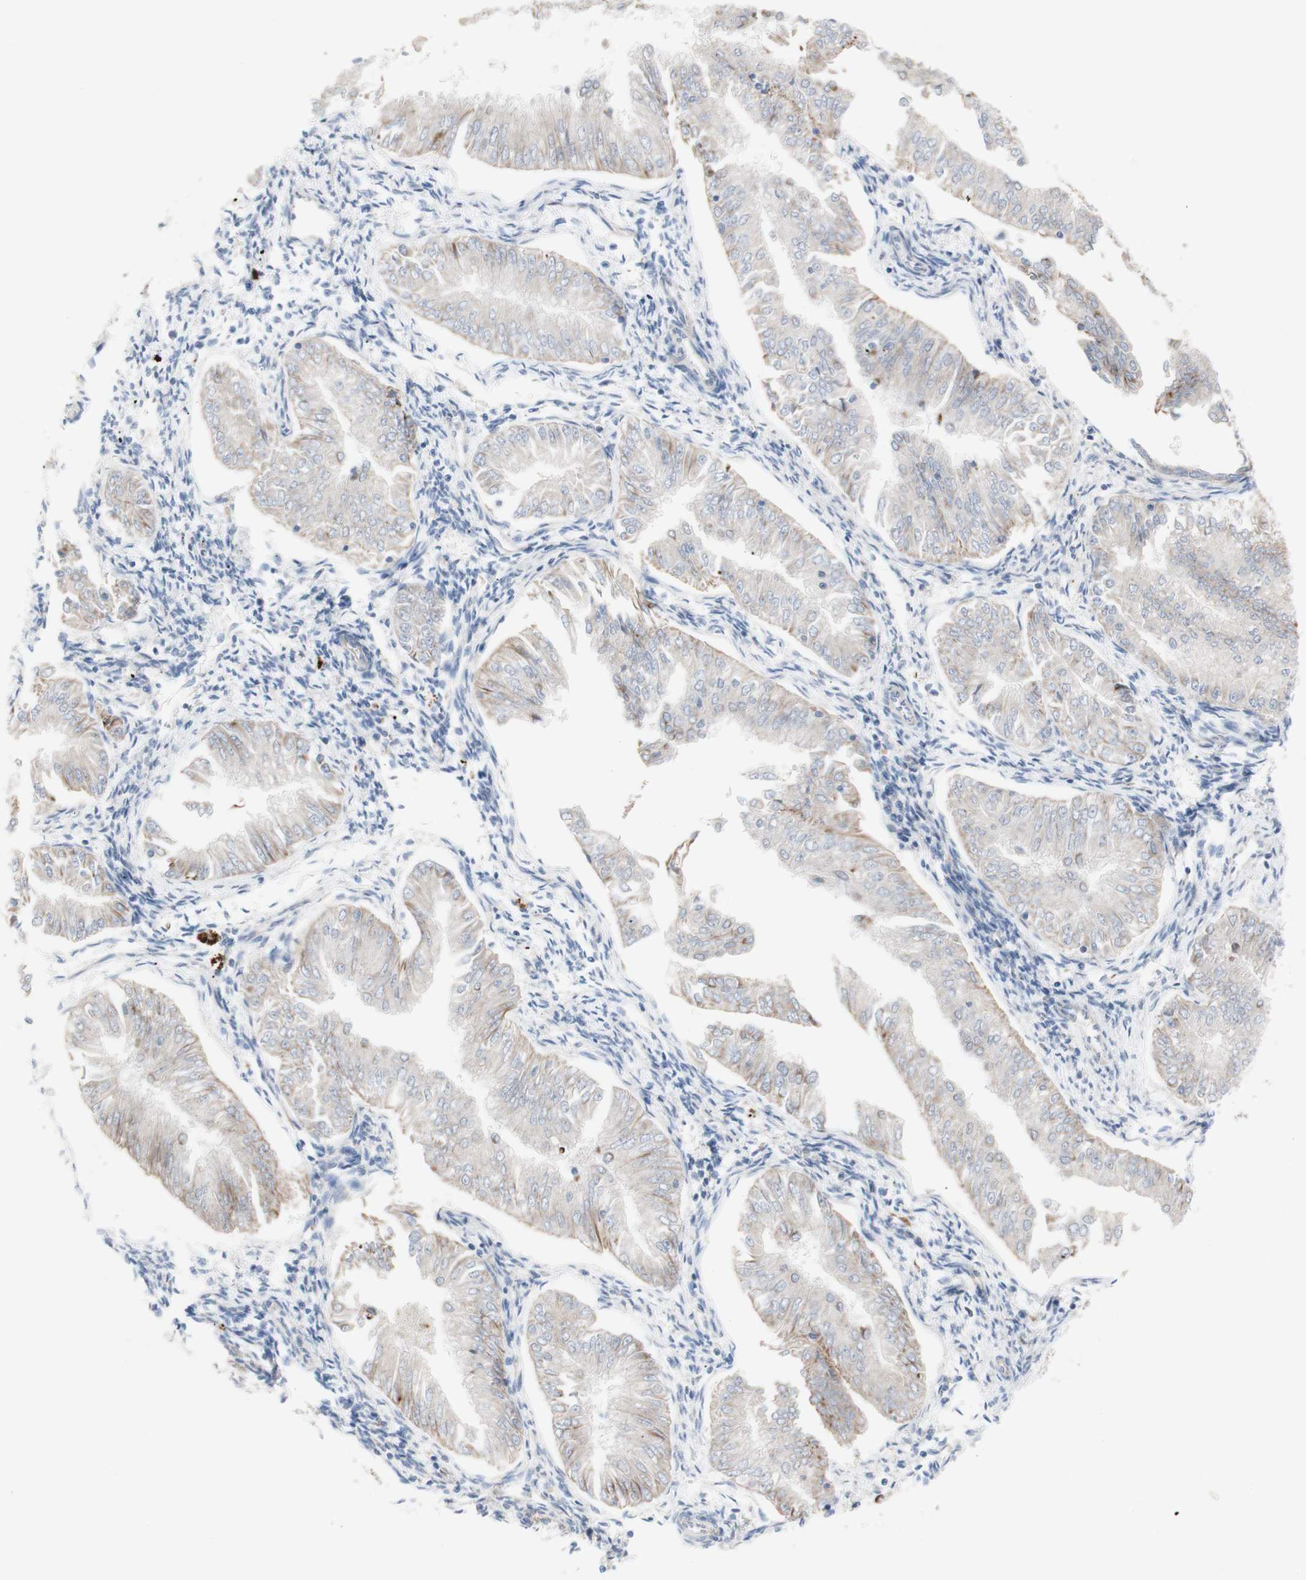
{"staining": {"intensity": "weak", "quantity": "<25%", "location": "cytoplasmic/membranous"}, "tissue": "endometrial cancer", "cell_type": "Tumor cells", "image_type": "cancer", "snomed": [{"axis": "morphology", "description": "Adenocarcinoma, NOS"}, {"axis": "topography", "description": "Endometrium"}], "caption": "Immunohistochemistry of human adenocarcinoma (endometrial) displays no staining in tumor cells.", "gene": "AGPAT5", "patient": {"sex": "female", "age": 53}}